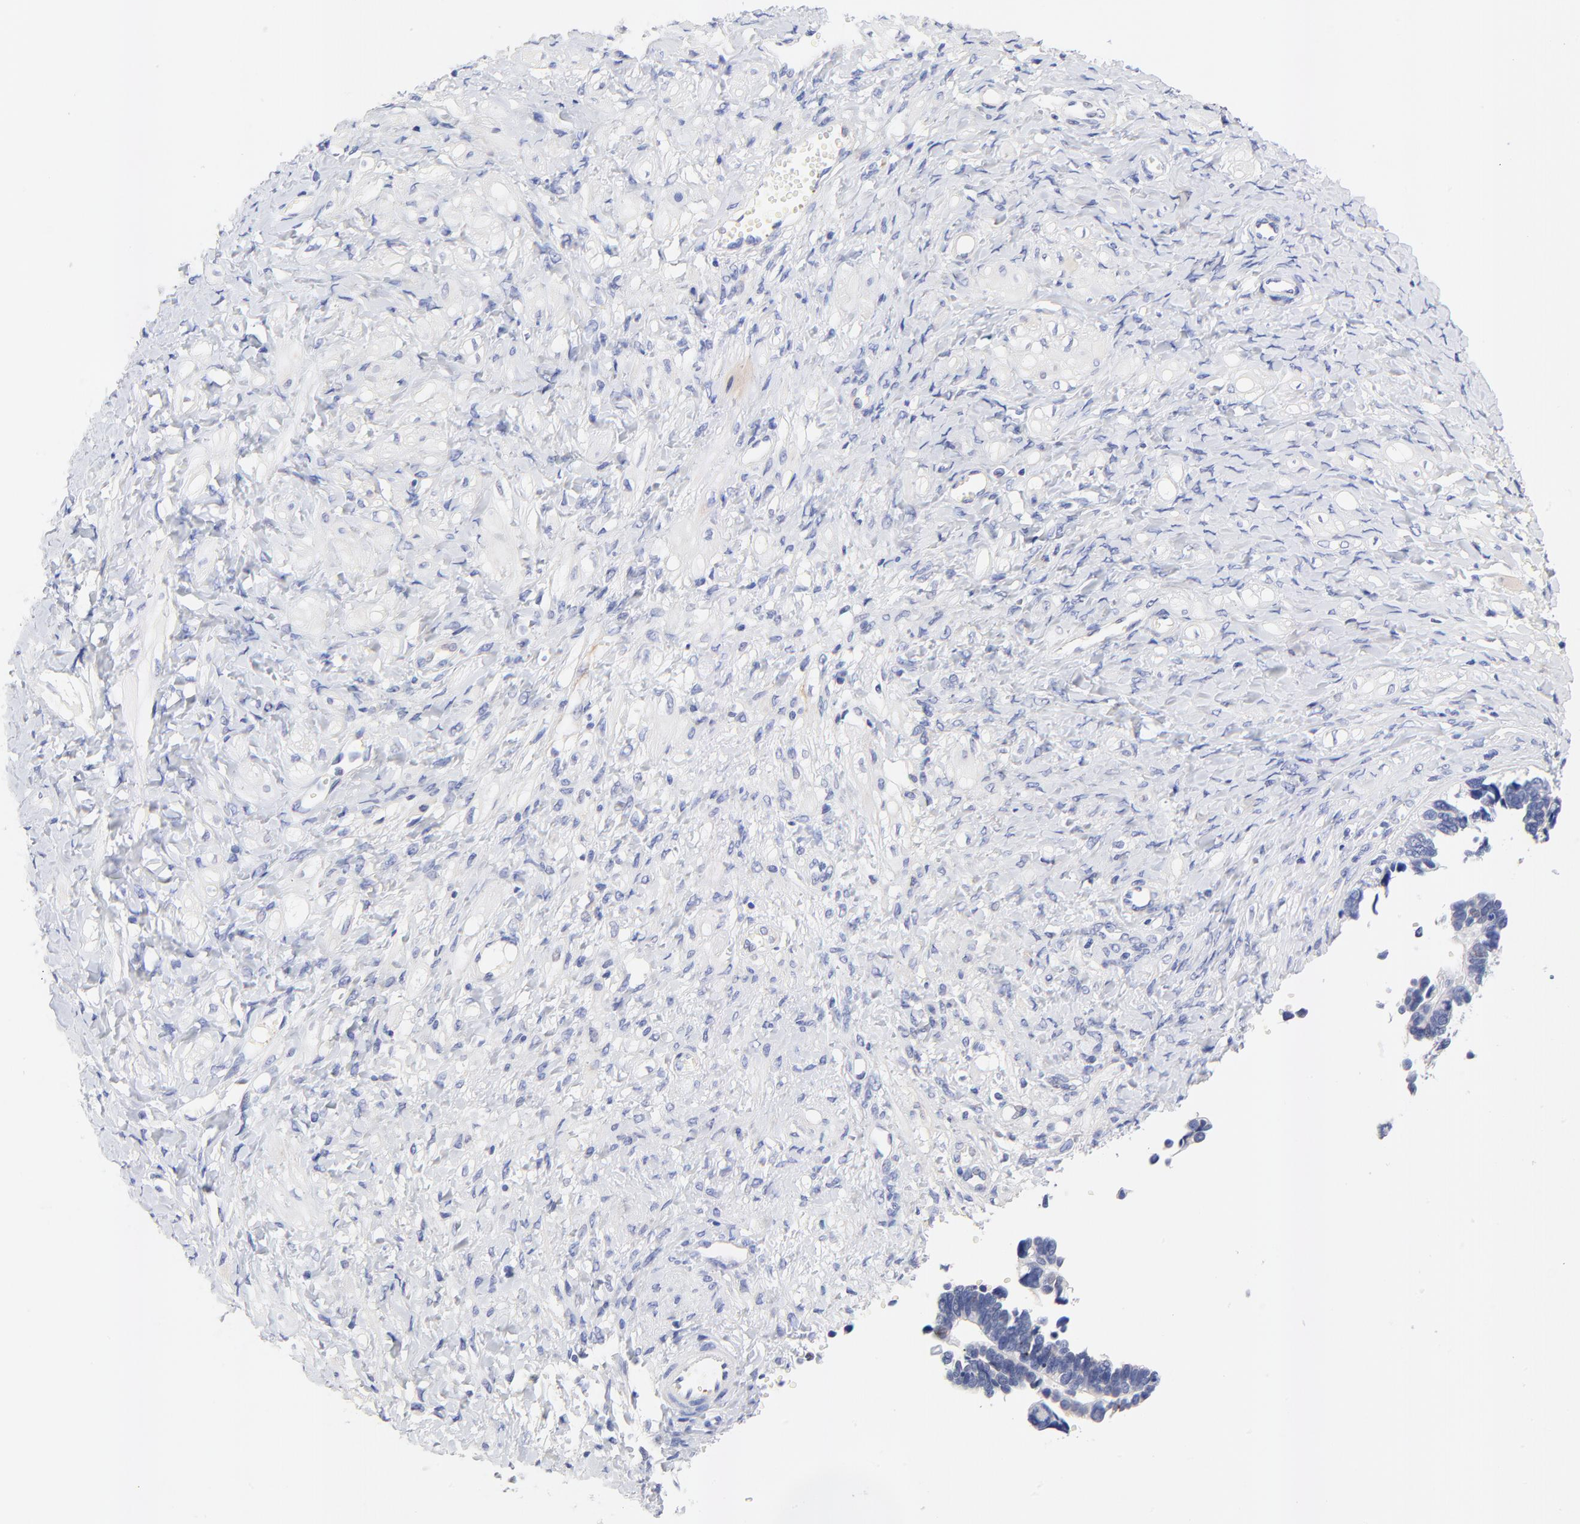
{"staining": {"intensity": "negative", "quantity": "none", "location": "none"}, "tissue": "ovarian cancer", "cell_type": "Tumor cells", "image_type": "cancer", "snomed": [{"axis": "morphology", "description": "Cystadenocarcinoma, serous, NOS"}, {"axis": "topography", "description": "Ovary"}], "caption": "There is no significant staining in tumor cells of ovarian serous cystadenocarcinoma. (DAB (3,3'-diaminobenzidine) immunohistochemistry (IHC), high magnification).", "gene": "FAM117B", "patient": {"sex": "female", "age": 77}}